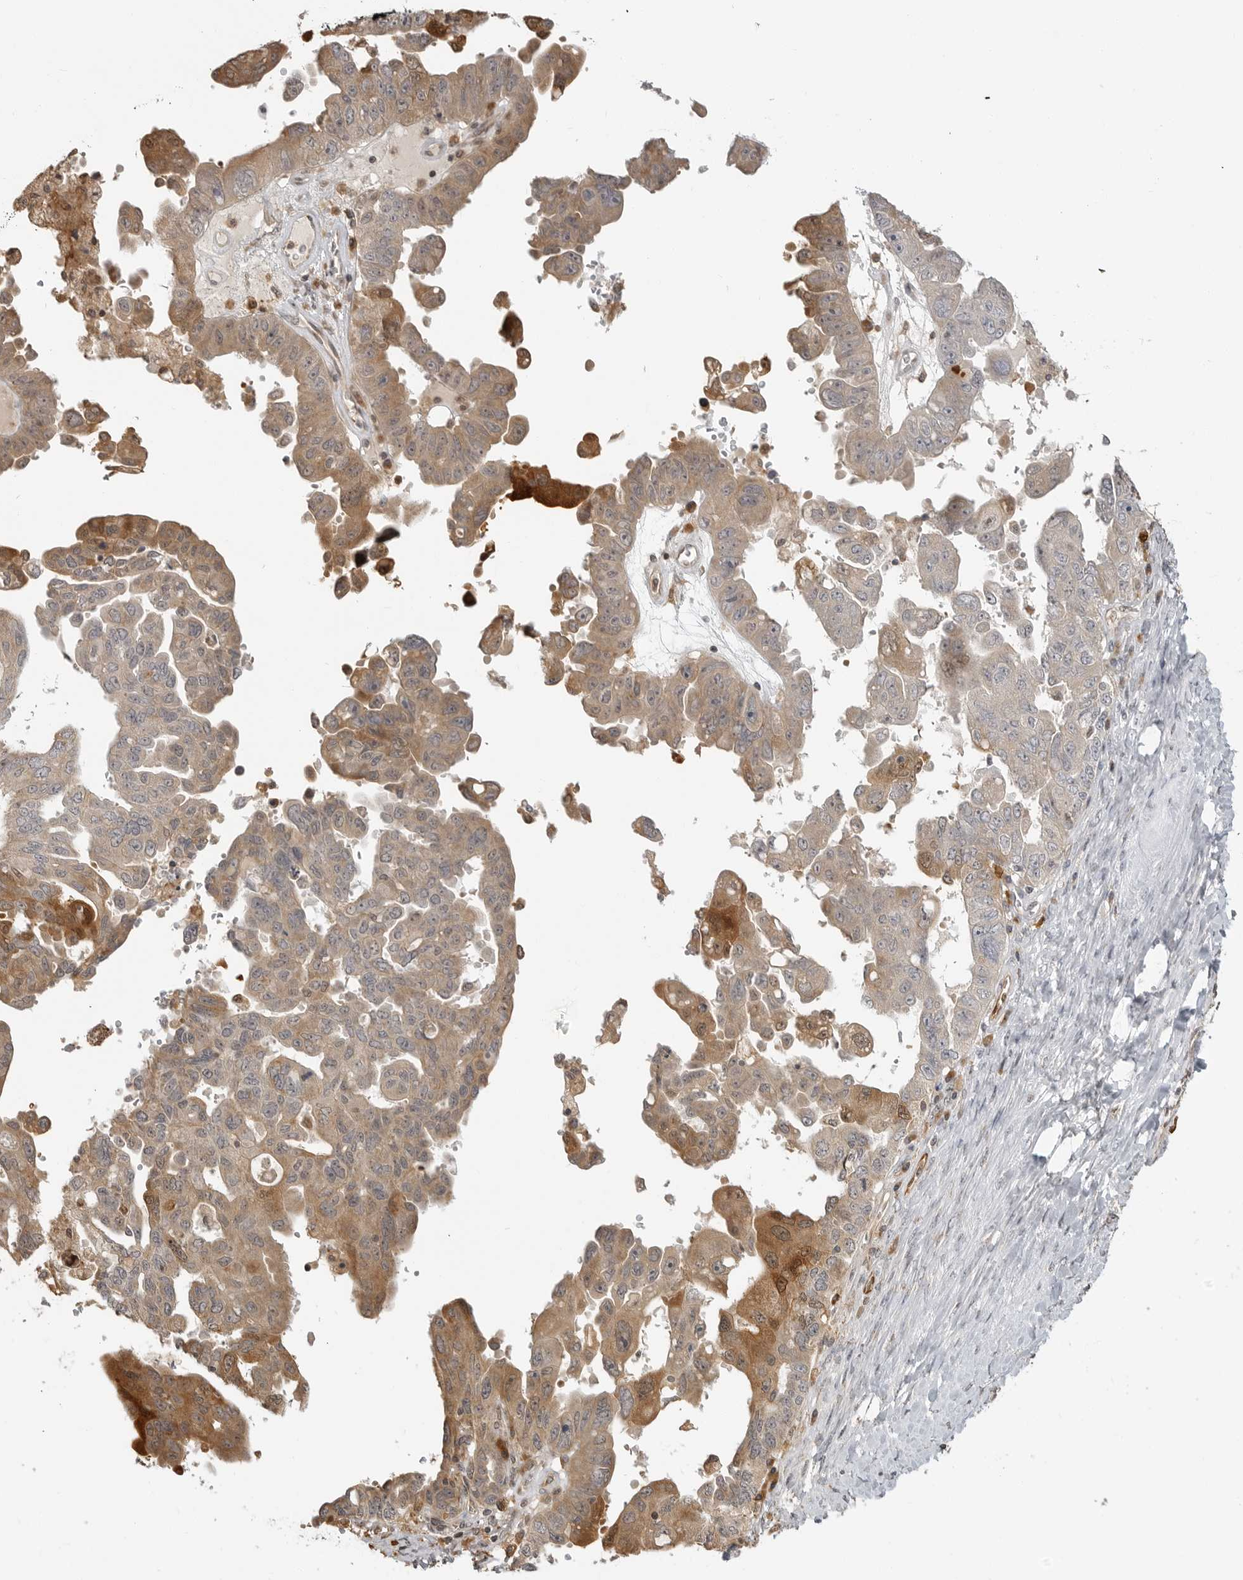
{"staining": {"intensity": "moderate", "quantity": "25%-75%", "location": "cytoplasmic/membranous"}, "tissue": "ovarian cancer", "cell_type": "Tumor cells", "image_type": "cancer", "snomed": [{"axis": "morphology", "description": "Carcinoma, endometroid"}, {"axis": "topography", "description": "Ovary"}], "caption": "Protein analysis of ovarian cancer tissue shows moderate cytoplasmic/membranous positivity in about 25%-75% of tumor cells.", "gene": "IDO1", "patient": {"sex": "female", "age": 62}}